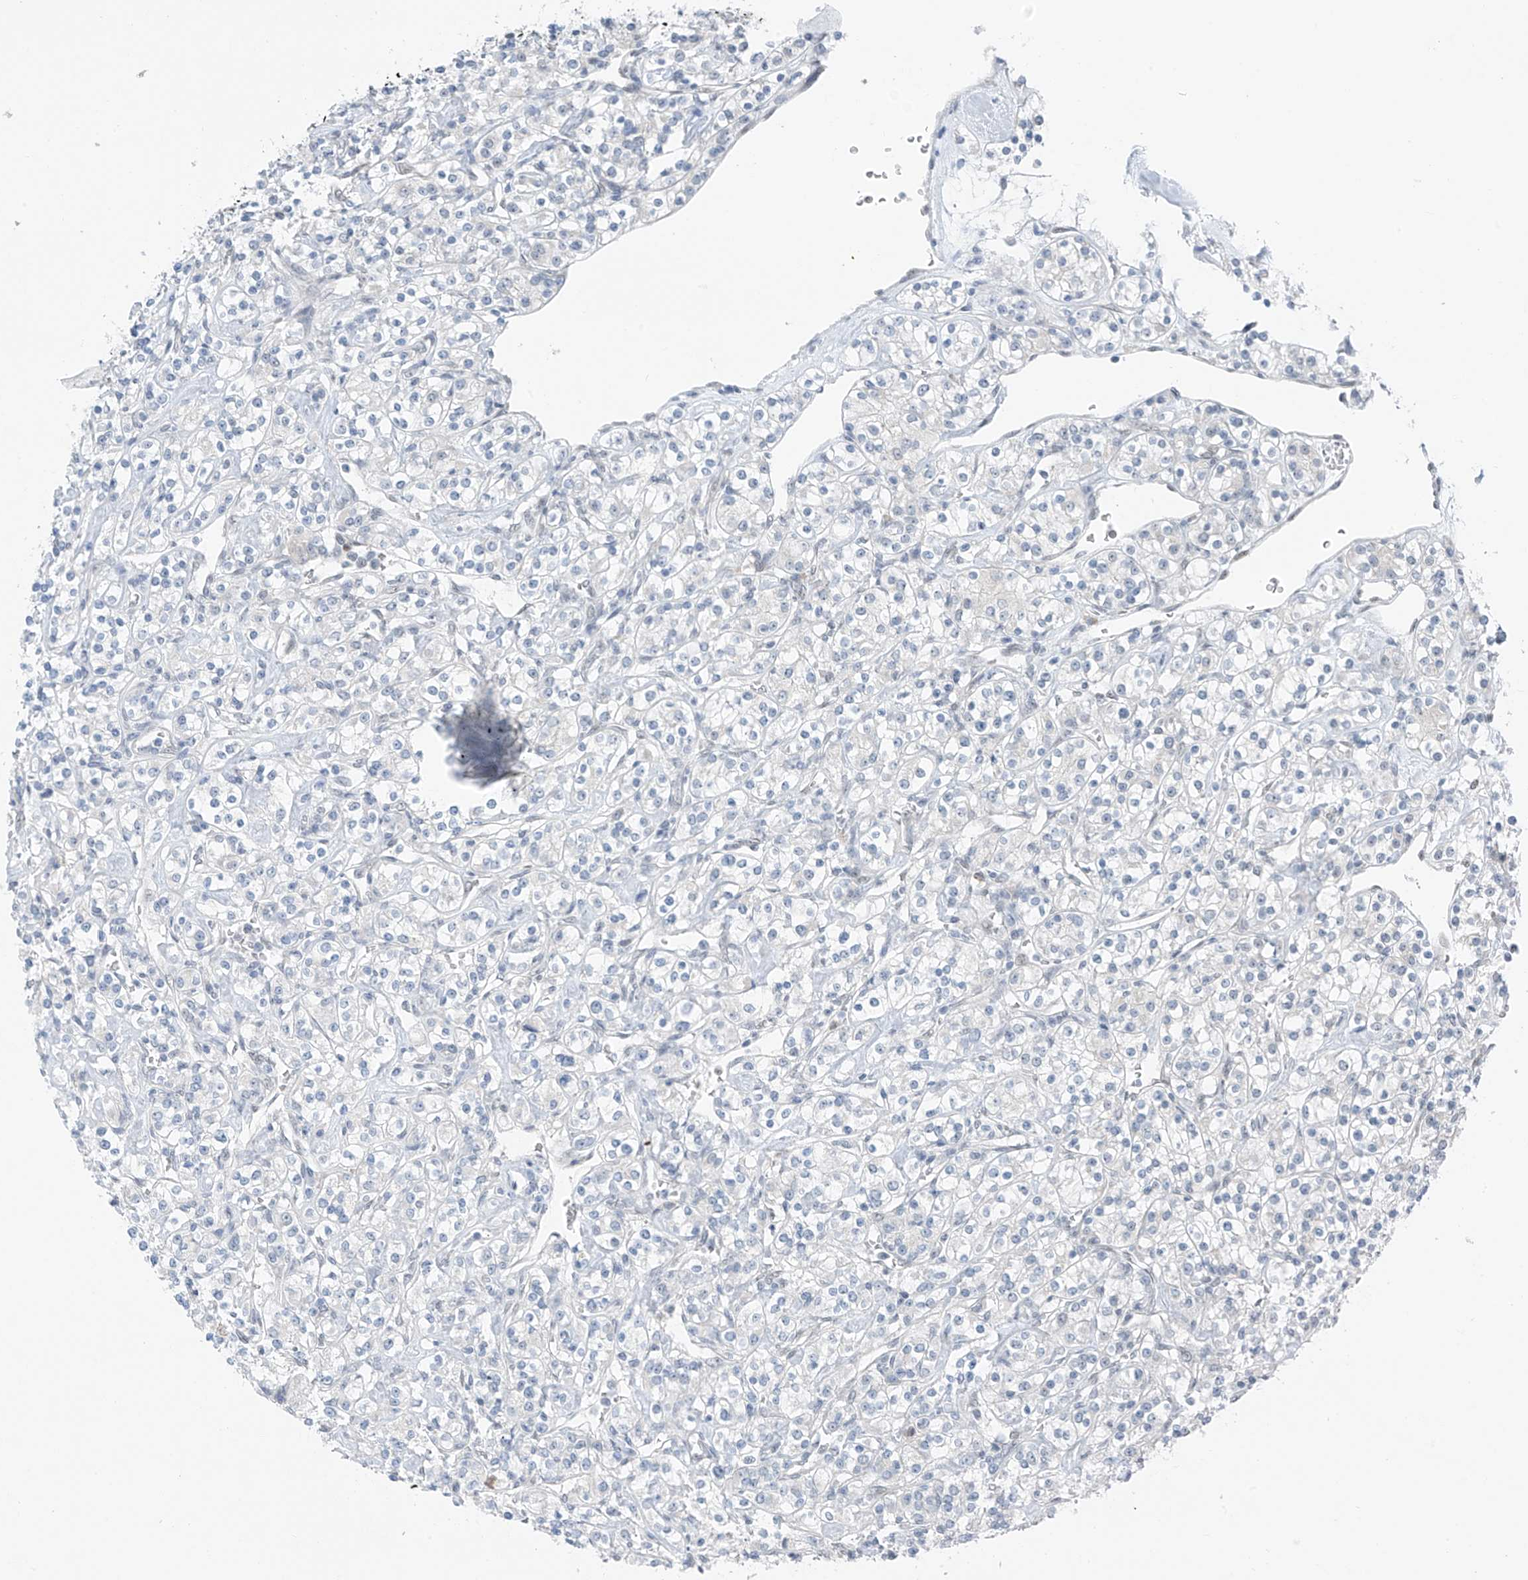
{"staining": {"intensity": "negative", "quantity": "none", "location": "none"}, "tissue": "renal cancer", "cell_type": "Tumor cells", "image_type": "cancer", "snomed": [{"axis": "morphology", "description": "Adenocarcinoma, NOS"}, {"axis": "topography", "description": "Kidney"}], "caption": "Immunohistochemistry (IHC) of renal cancer shows no staining in tumor cells. (DAB (3,3'-diaminobenzidine) immunohistochemistry (IHC) visualized using brightfield microscopy, high magnification).", "gene": "CYP4V2", "patient": {"sex": "male", "age": 77}}